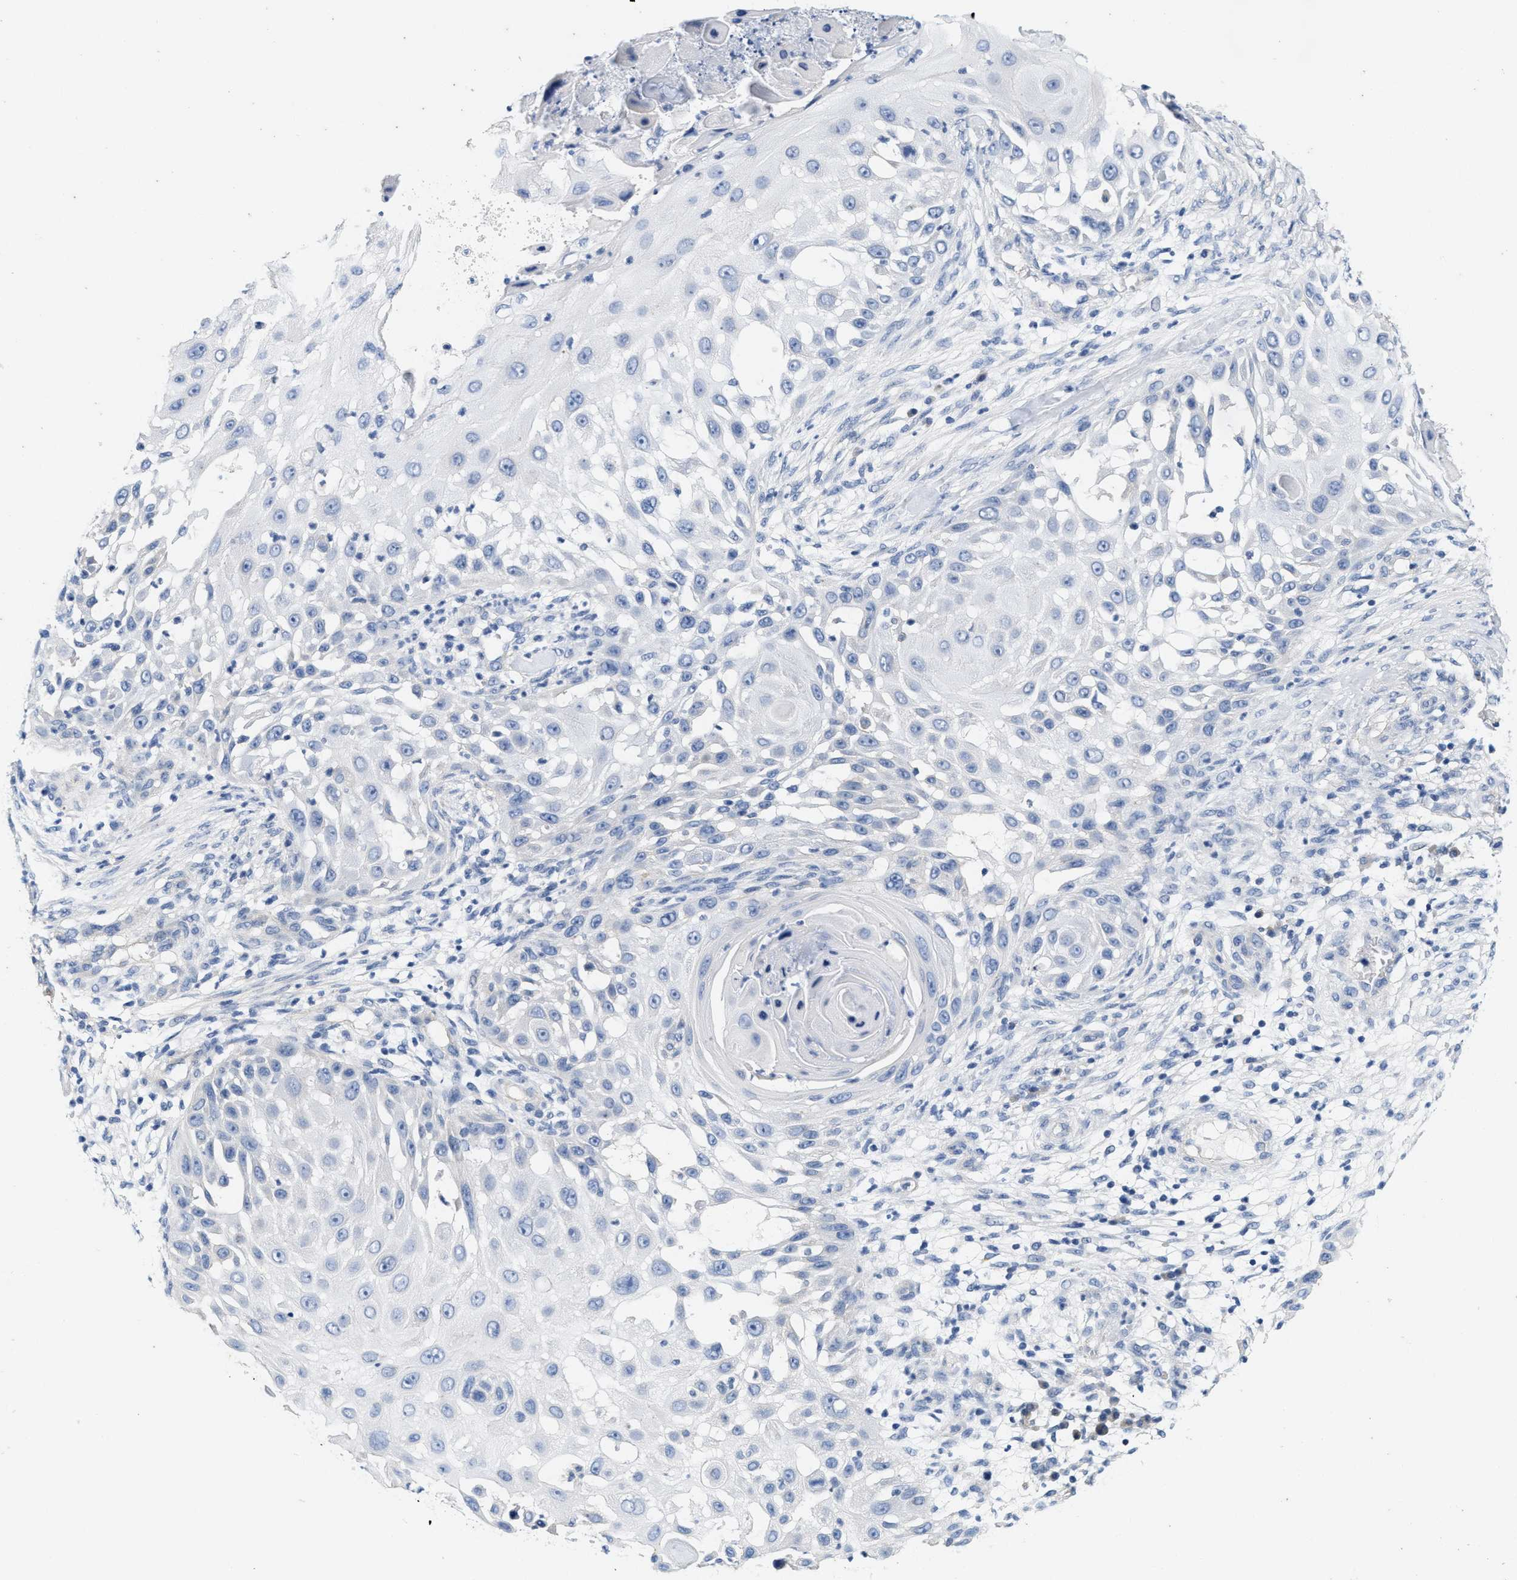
{"staining": {"intensity": "negative", "quantity": "none", "location": "none"}, "tissue": "skin cancer", "cell_type": "Tumor cells", "image_type": "cancer", "snomed": [{"axis": "morphology", "description": "Squamous cell carcinoma, NOS"}, {"axis": "topography", "description": "Skin"}], "caption": "Image shows no protein staining in tumor cells of skin squamous cell carcinoma tissue.", "gene": "ABCB11", "patient": {"sex": "female", "age": 44}}